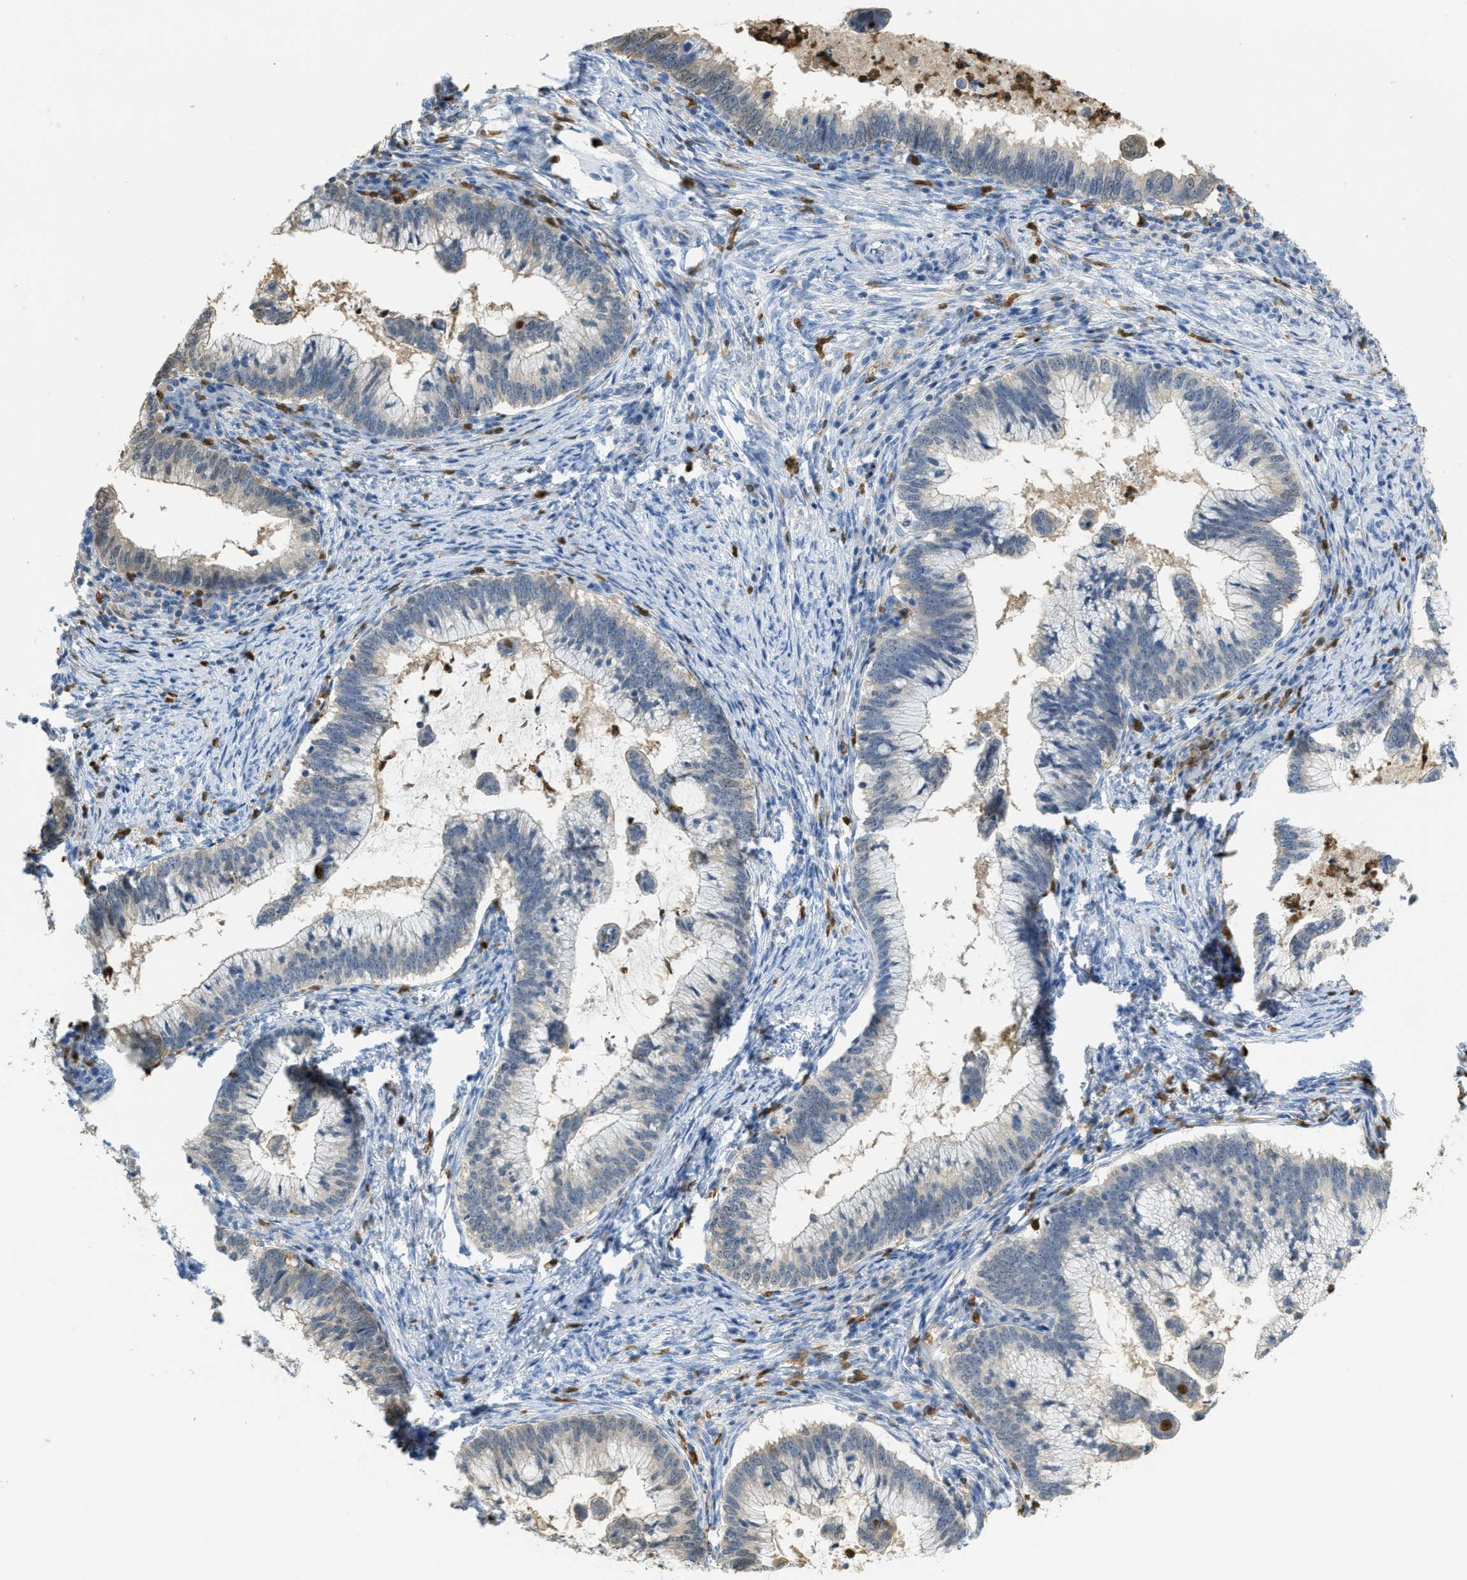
{"staining": {"intensity": "weak", "quantity": "<25%", "location": "cytoplasmic/membranous"}, "tissue": "cervical cancer", "cell_type": "Tumor cells", "image_type": "cancer", "snomed": [{"axis": "morphology", "description": "Adenocarcinoma, NOS"}, {"axis": "topography", "description": "Cervix"}], "caption": "Photomicrograph shows no significant protein positivity in tumor cells of cervical cancer.", "gene": "SERPINB1", "patient": {"sex": "female", "age": 36}}